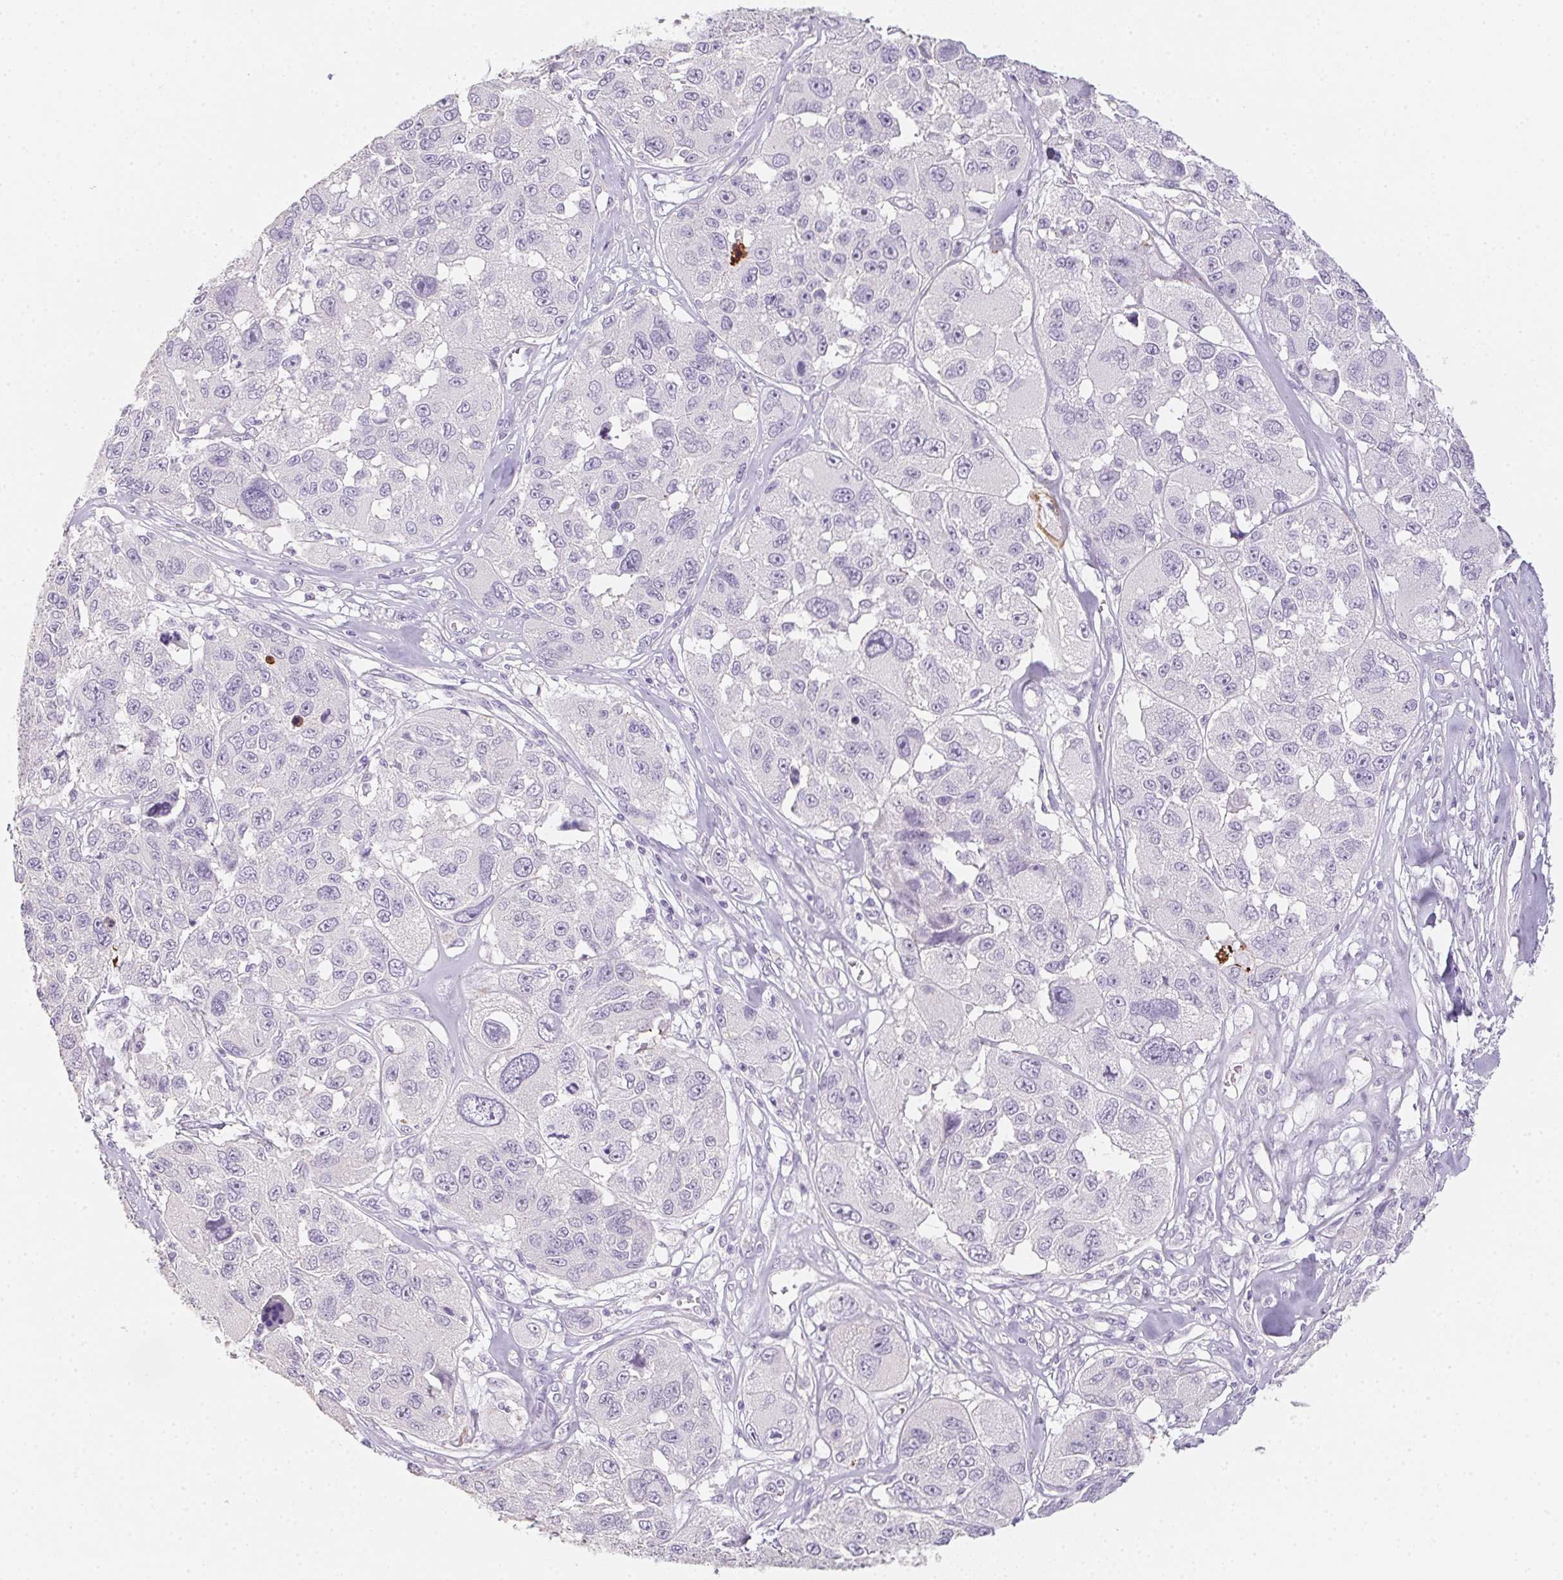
{"staining": {"intensity": "negative", "quantity": "none", "location": "none"}, "tissue": "melanoma", "cell_type": "Tumor cells", "image_type": "cancer", "snomed": [{"axis": "morphology", "description": "Malignant melanoma, NOS"}, {"axis": "topography", "description": "Skin"}], "caption": "Melanoma was stained to show a protein in brown. There is no significant positivity in tumor cells.", "gene": "MYL4", "patient": {"sex": "female", "age": 66}}